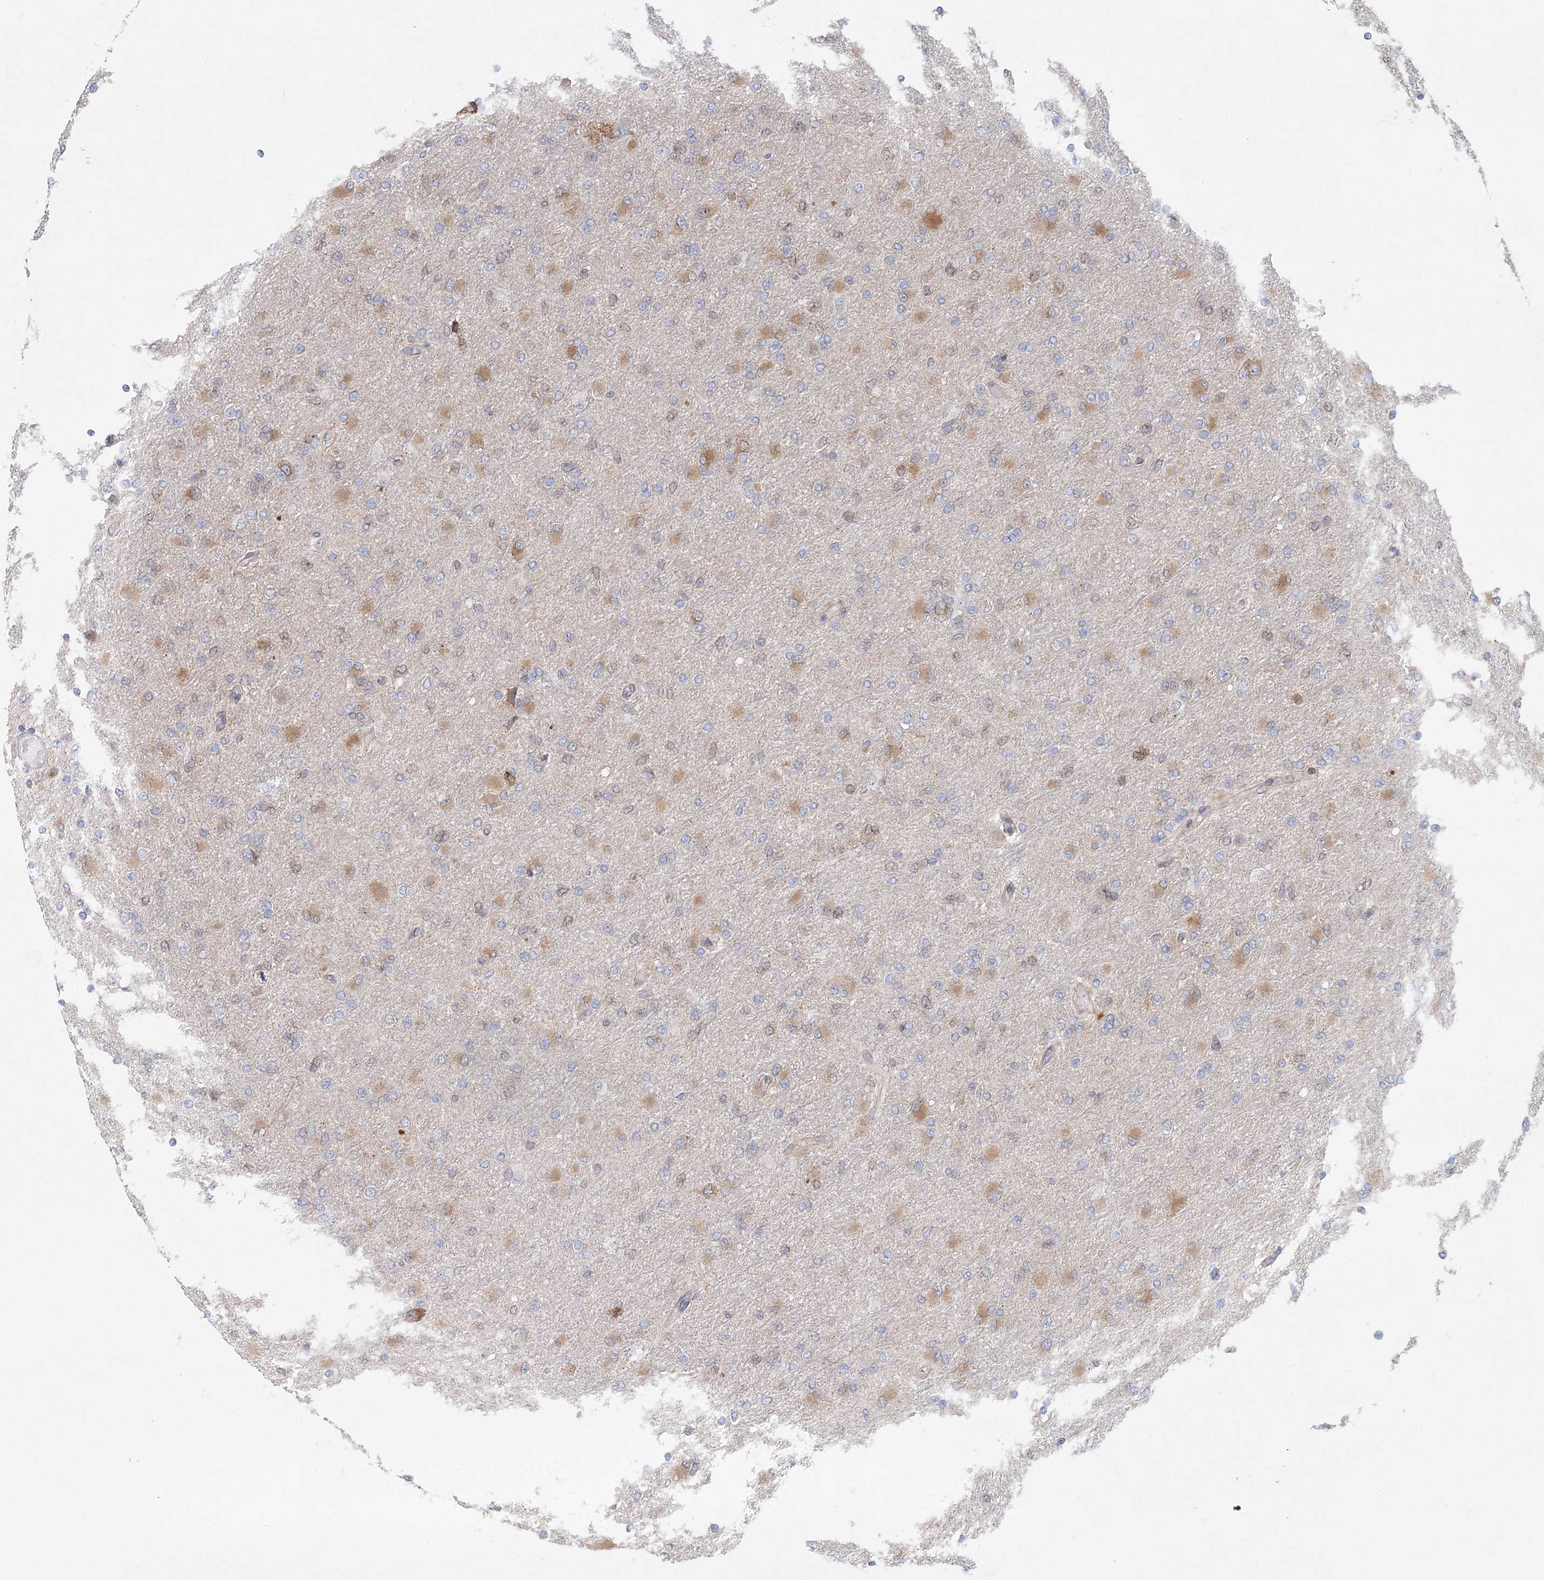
{"staining": {"intensity": "negative", "quantity": "none", "location": "none"}, "tissue": "glioma", "cell_type": "Tumor cells", "image_type": "cancer", "snomed": [{"axis": "morphology", "description": "Glioma, malignant, High grade"}, {"axis": "topography", "description": "Cerebral cortex"}], "caption": "Immunohistochemistry image of high-grade glioma (malignant) stained for a protein (brown), which shows no positivity in tumor cells.", "gene": "PCYOX1L", "patient": {"sex": "female", "age": 36}}